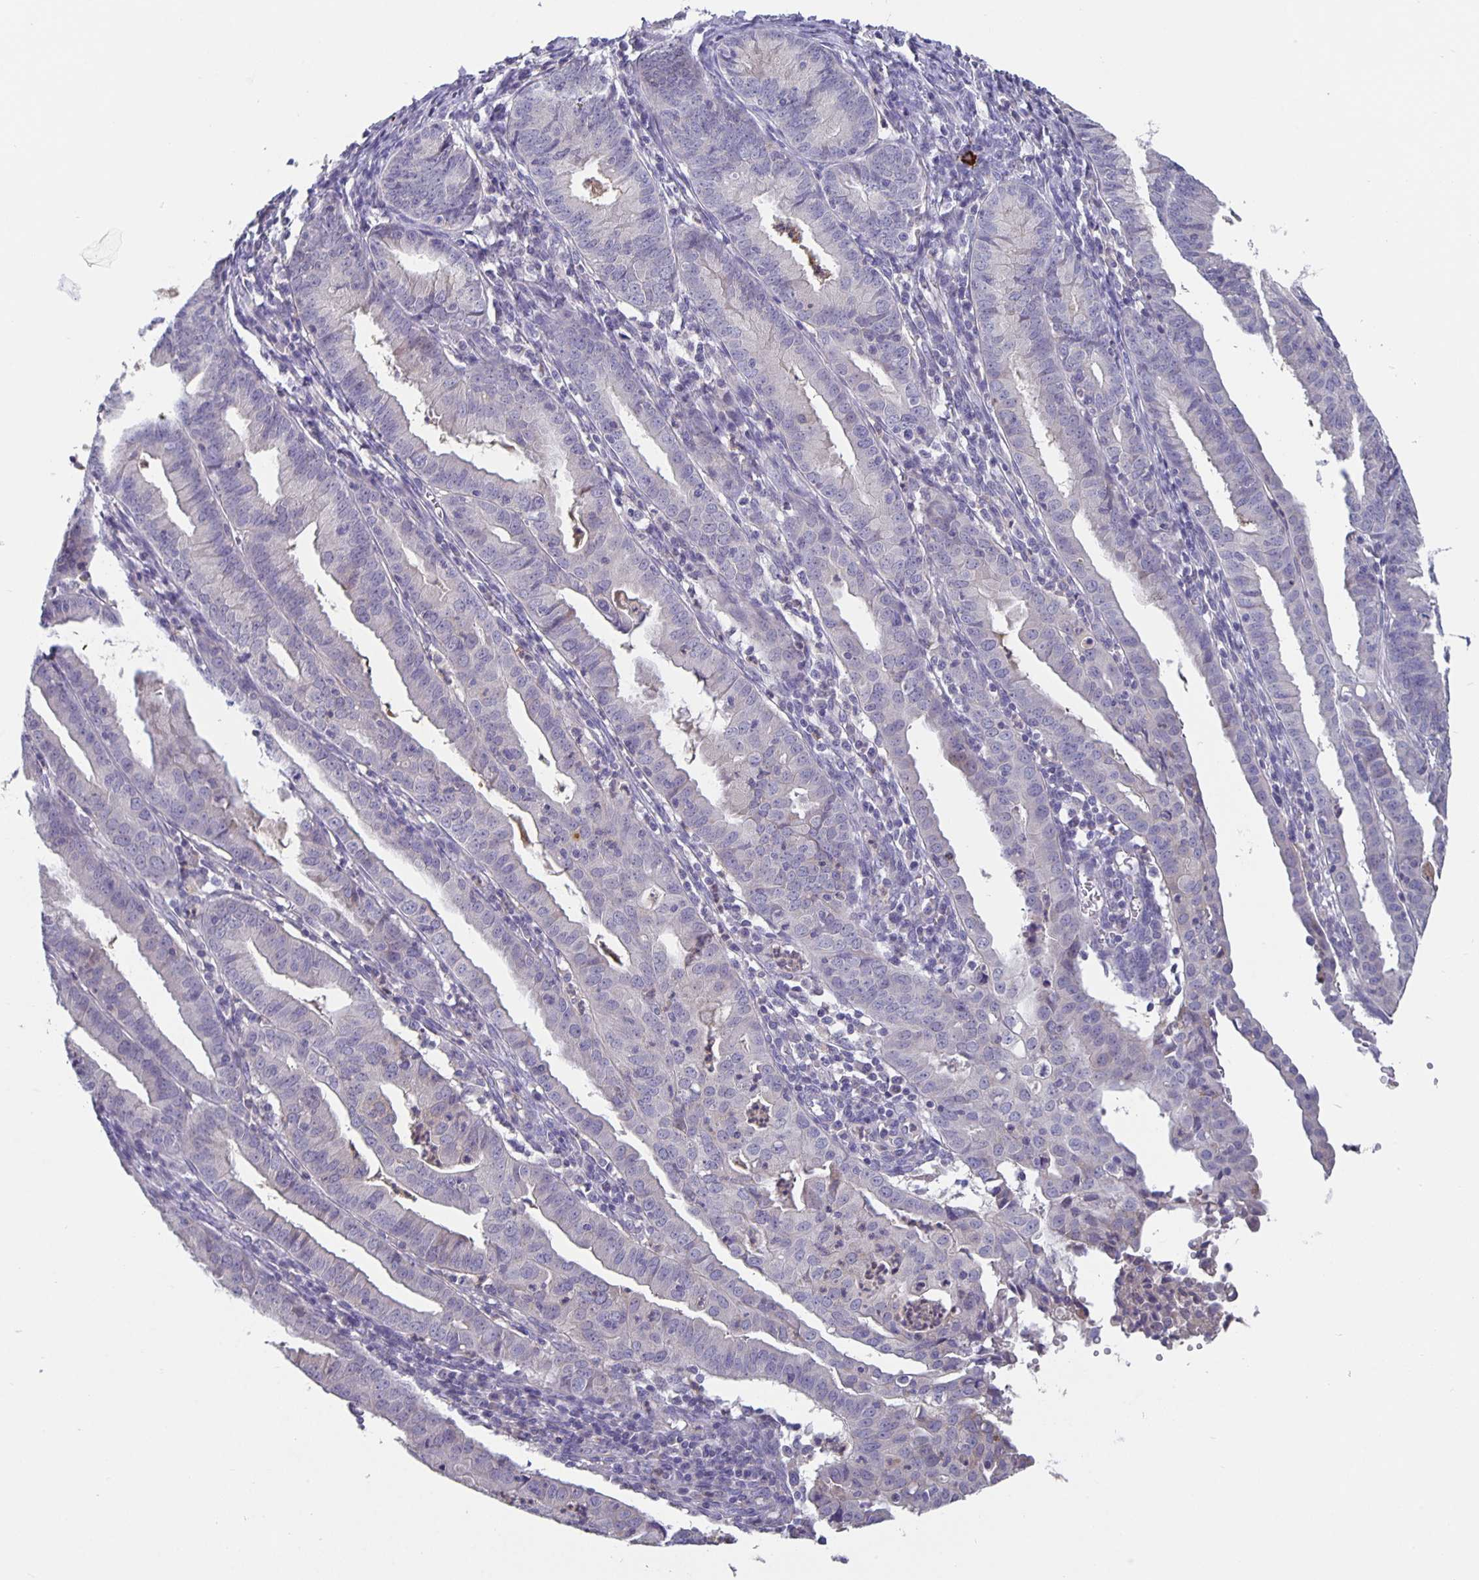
{"staining": {"intensity": "negative", "quantity": "none", "location": "none"}, "tissue": "endometrial cancer", "cell_type": "Tumor cells", "image_type": "cancer", "snomed": [{"axis": "morphology", "description": "Adenocarcinoma, NOS"}, {"axis": "topography", "description": "Endometrium"}], "caption": "A histopathology image of human endometrial cancer (adenocarcinoma) is negative for staining in tumor cells. (DAB (3,3'-diaminobenzidine) immunohistochemistry (IHC) with hematoxylin counter stain).", "gene": "GDF15", "patient": {"sex": "female", "age": 60}}